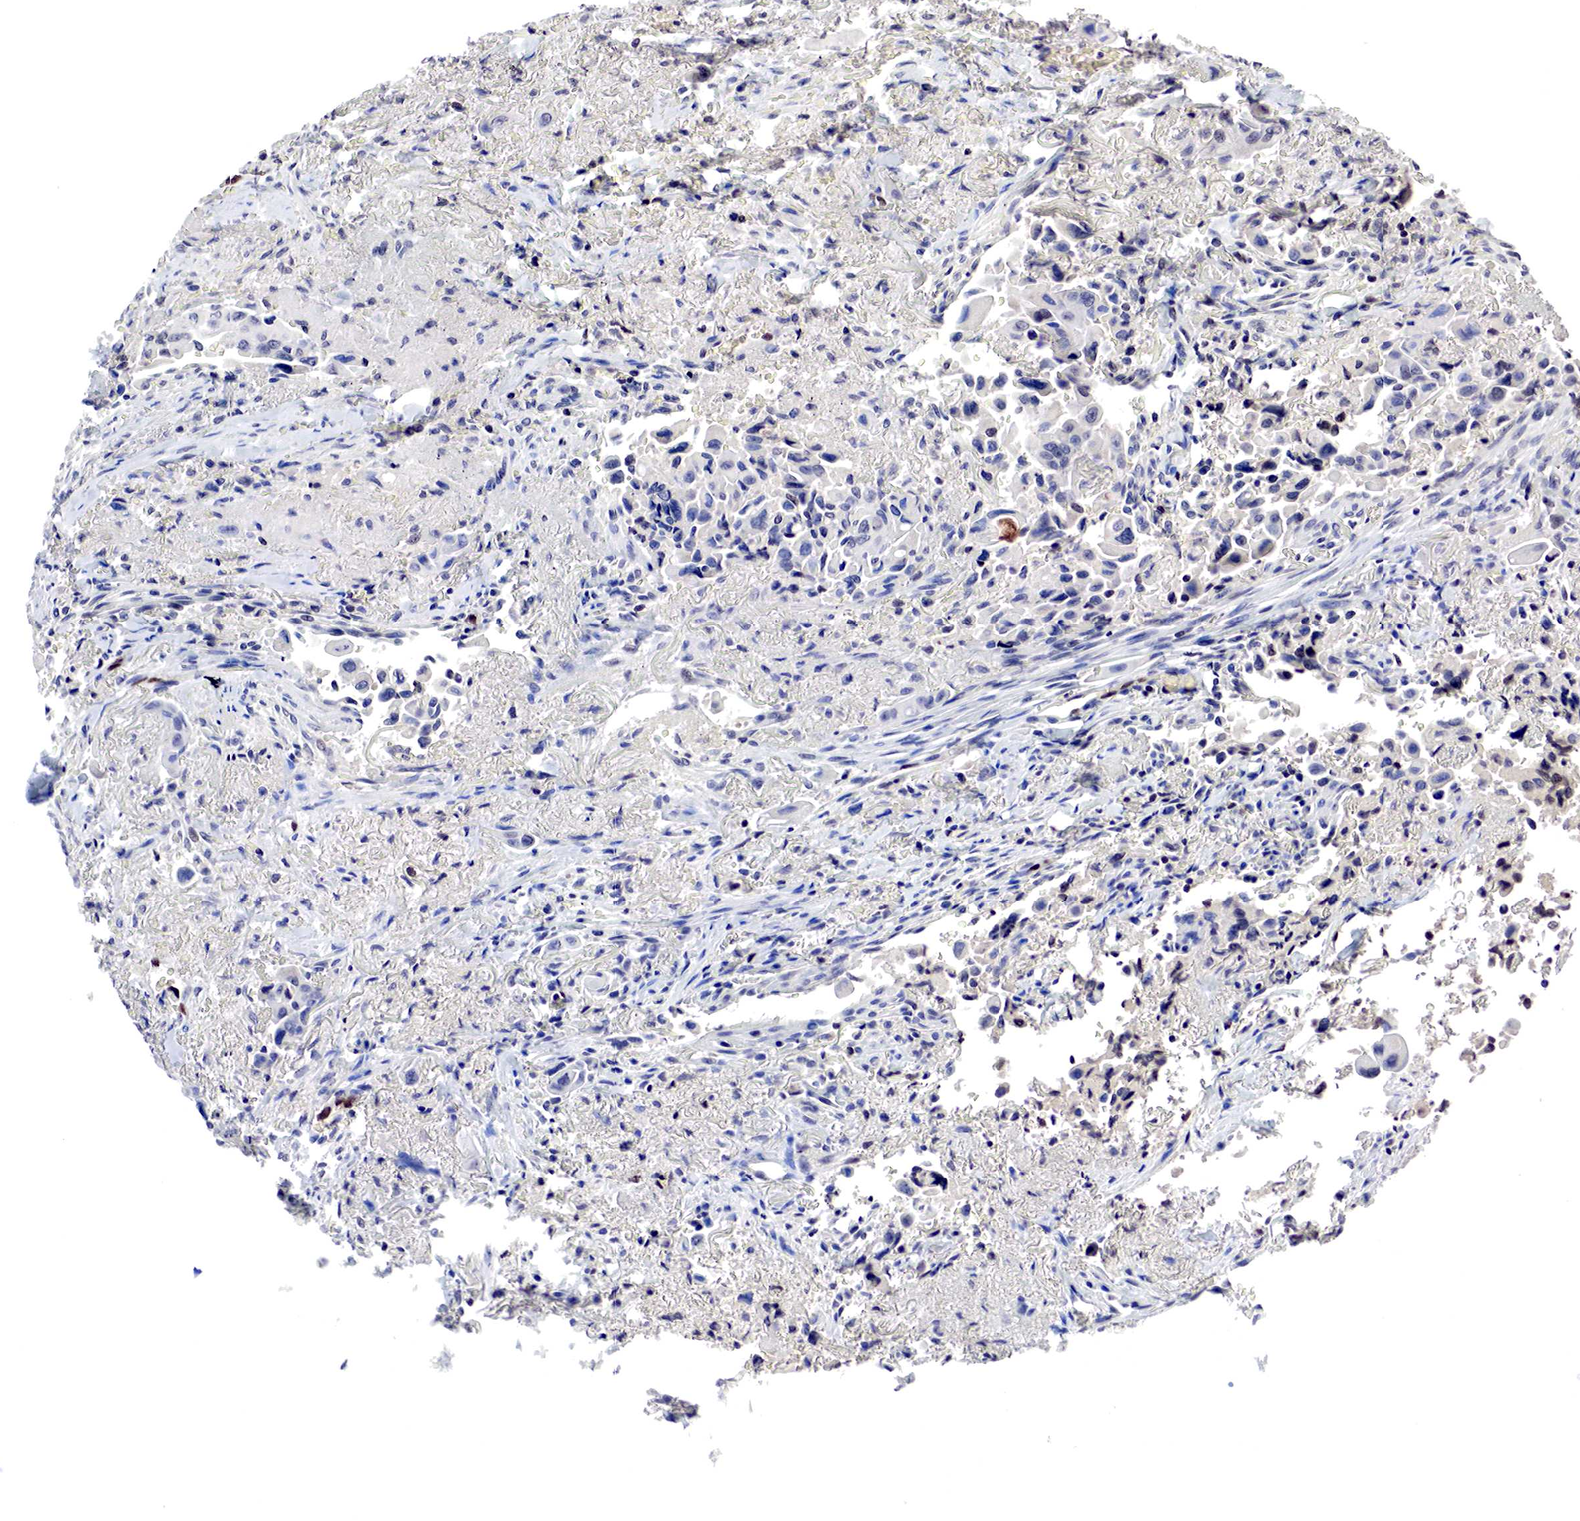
{"staining": {"intensity": "negative", "quantity": "none", "location": "none"}, "tissue": "lung cancer", "cell_type": "Tumor cells", "image_type": "cancer", "snomed": [{"axis": "morphology", "description": "Adenocarcinoma, NOS"}, {"axis": "topography", "description": "Lung"}], "caption": "DAB immunohistochemical staining of lung cancer demonstrates no significant staining in tumor cells.", "gene": "DACH2", "patient": {"sex": "male", "age": 68}}